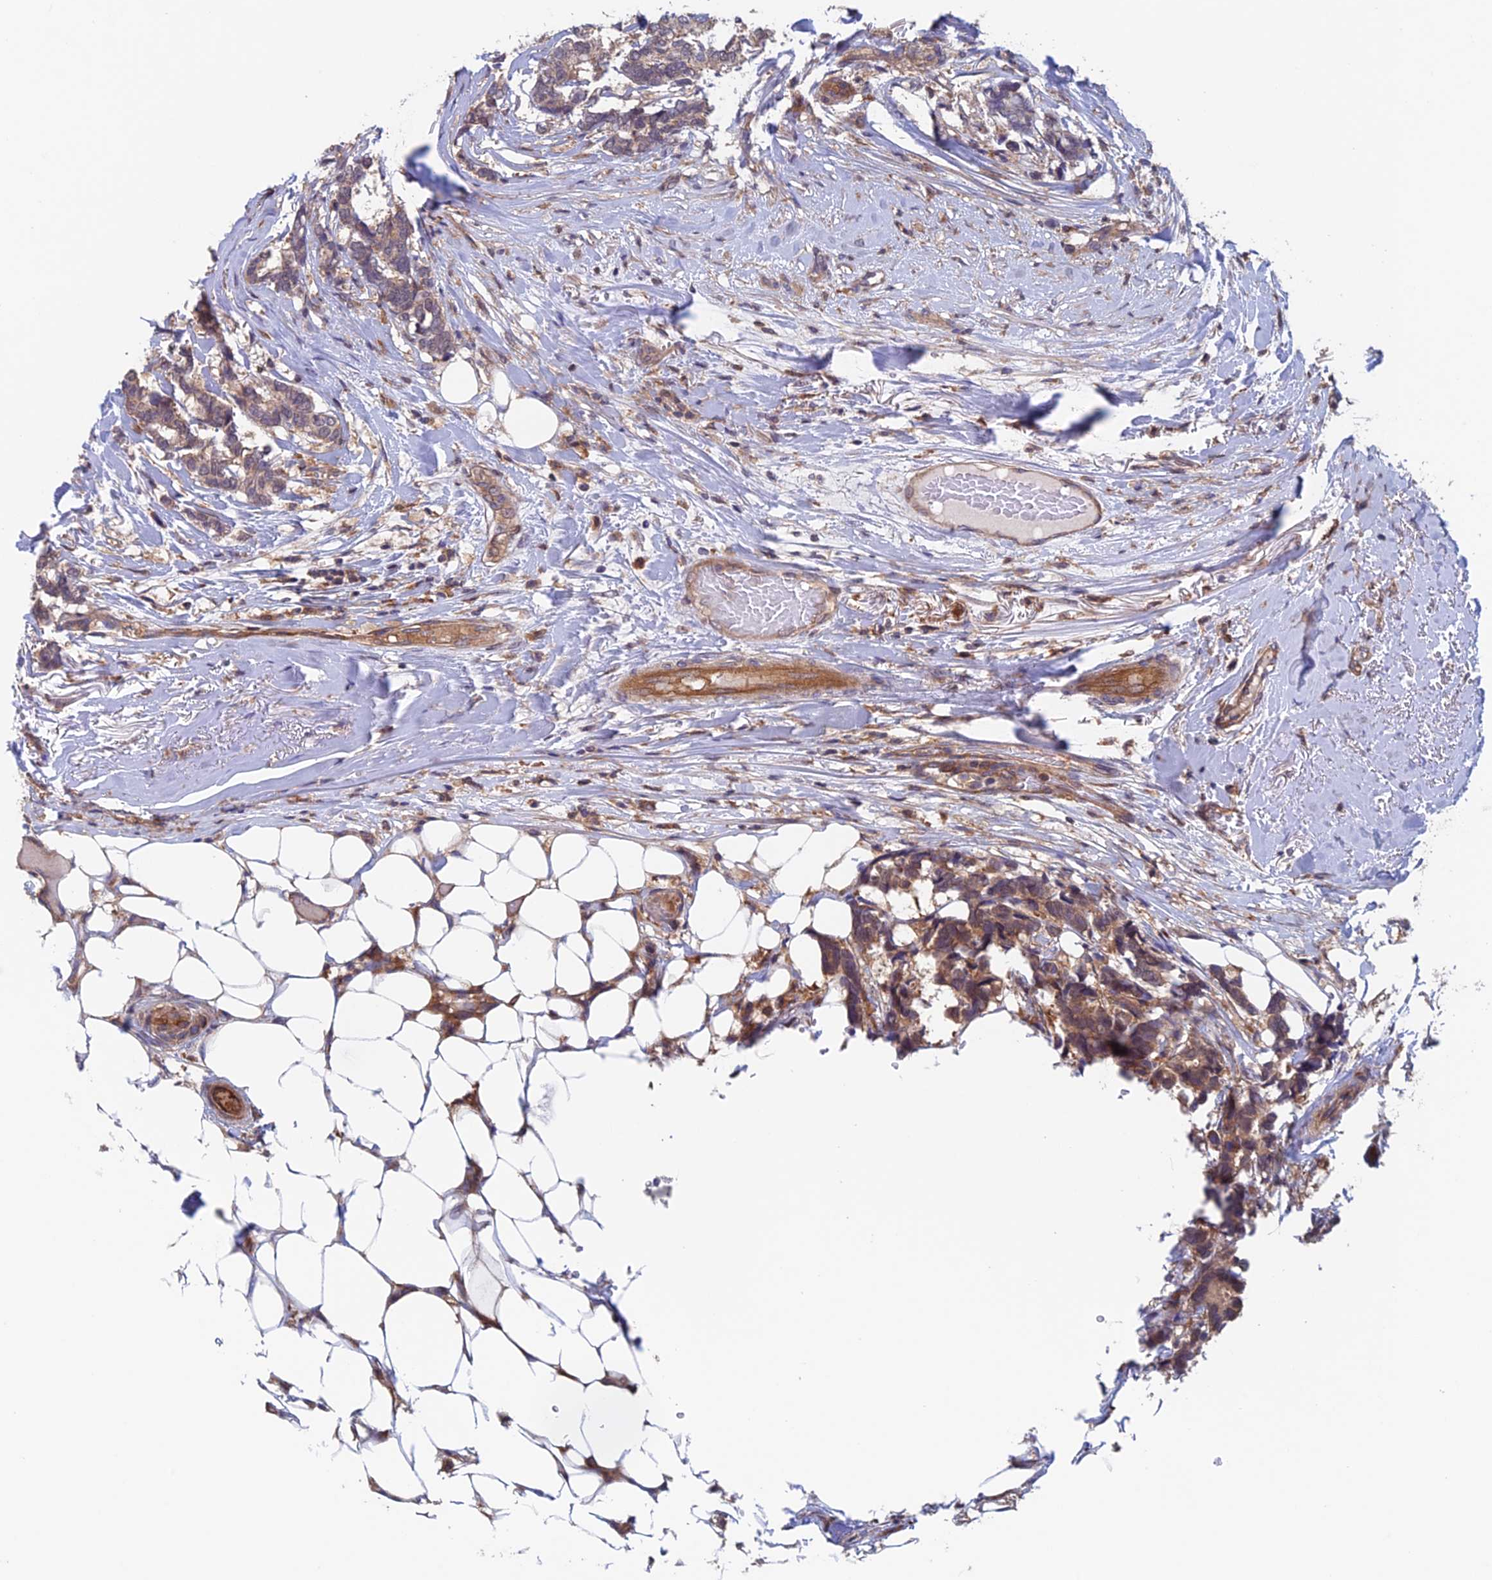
{"staining": {"intensity": "weak", "quantity": ">75%", "location": "cytoplasmic/membranous"}, "tissue": "breast cancer", "cell_type": "Tumor cells", "image_type": "cancer", "snomed": [{"axis": "morphology", "description": "Duct carcinoma"}, {"axis": "topography", "description": "Breast"}], "caption": "Protein staining shows weak cytoplasmic/membranous staining in about >75% of tumor cells in breast cancer (intraductal carcinoma).", "gene": "NUDT16L1", "patient": {"sex": "female", "age": 87}}